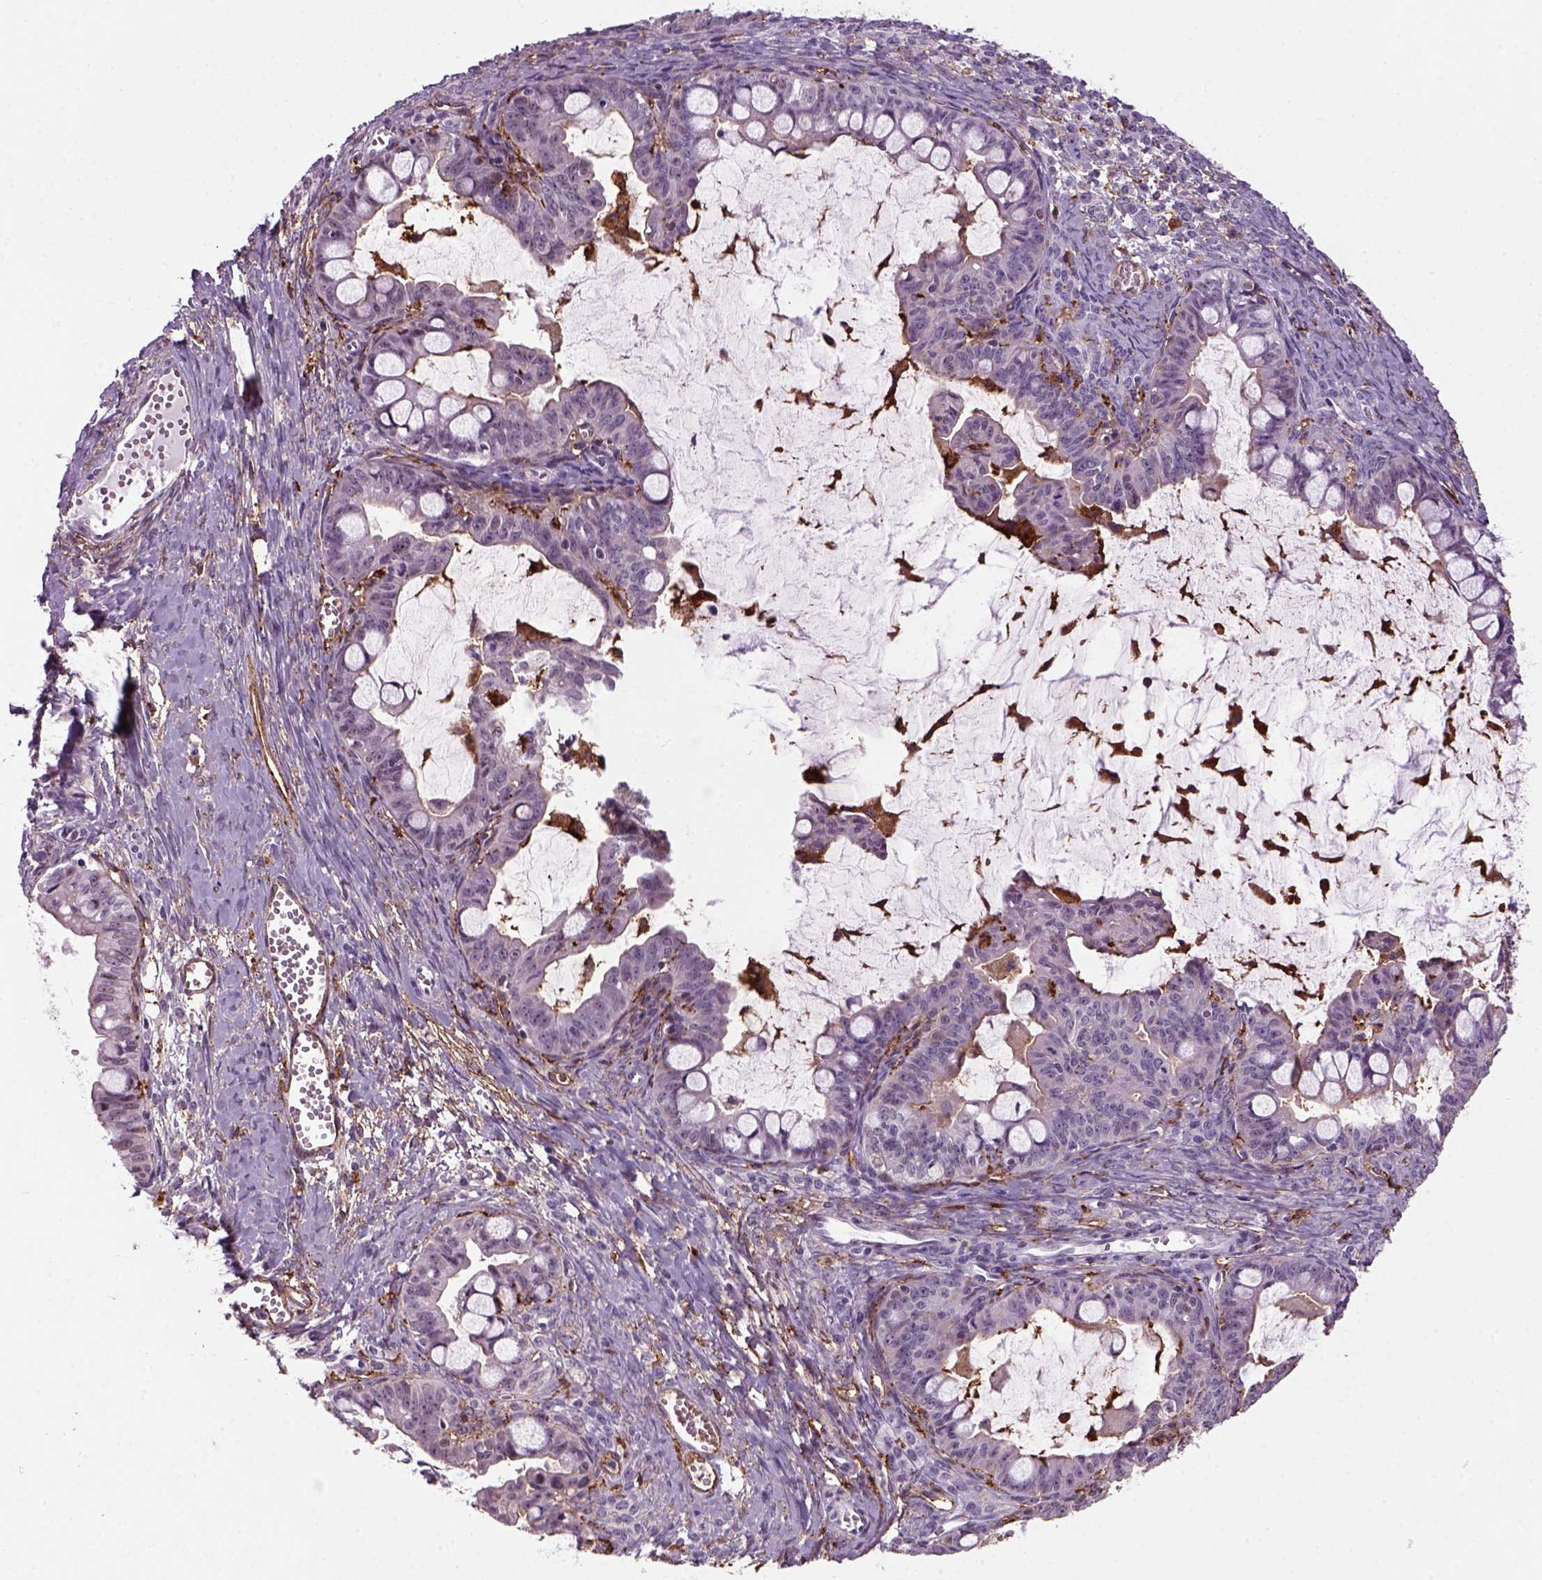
{"staining": {"intensity": "negative", "quantity": "none", "location": "none"}, "tissue": "ovarian cancer", "cell_type": "Tumor cells", "image_type": "cancer", "snomed": [{"axis": "morphology", "description": "Cystadenocarcinoma, mucinous, NOS"}, {"axis": "topography", "description": "Ovary"}], "caption": "An image of human ovarian cancer is negative for staining in tumor cells. (Brightfield microscopy of DAB IHC at high magnification).", "gene": "MARCKS", "patient": {"sex": "female", "age": 63}}